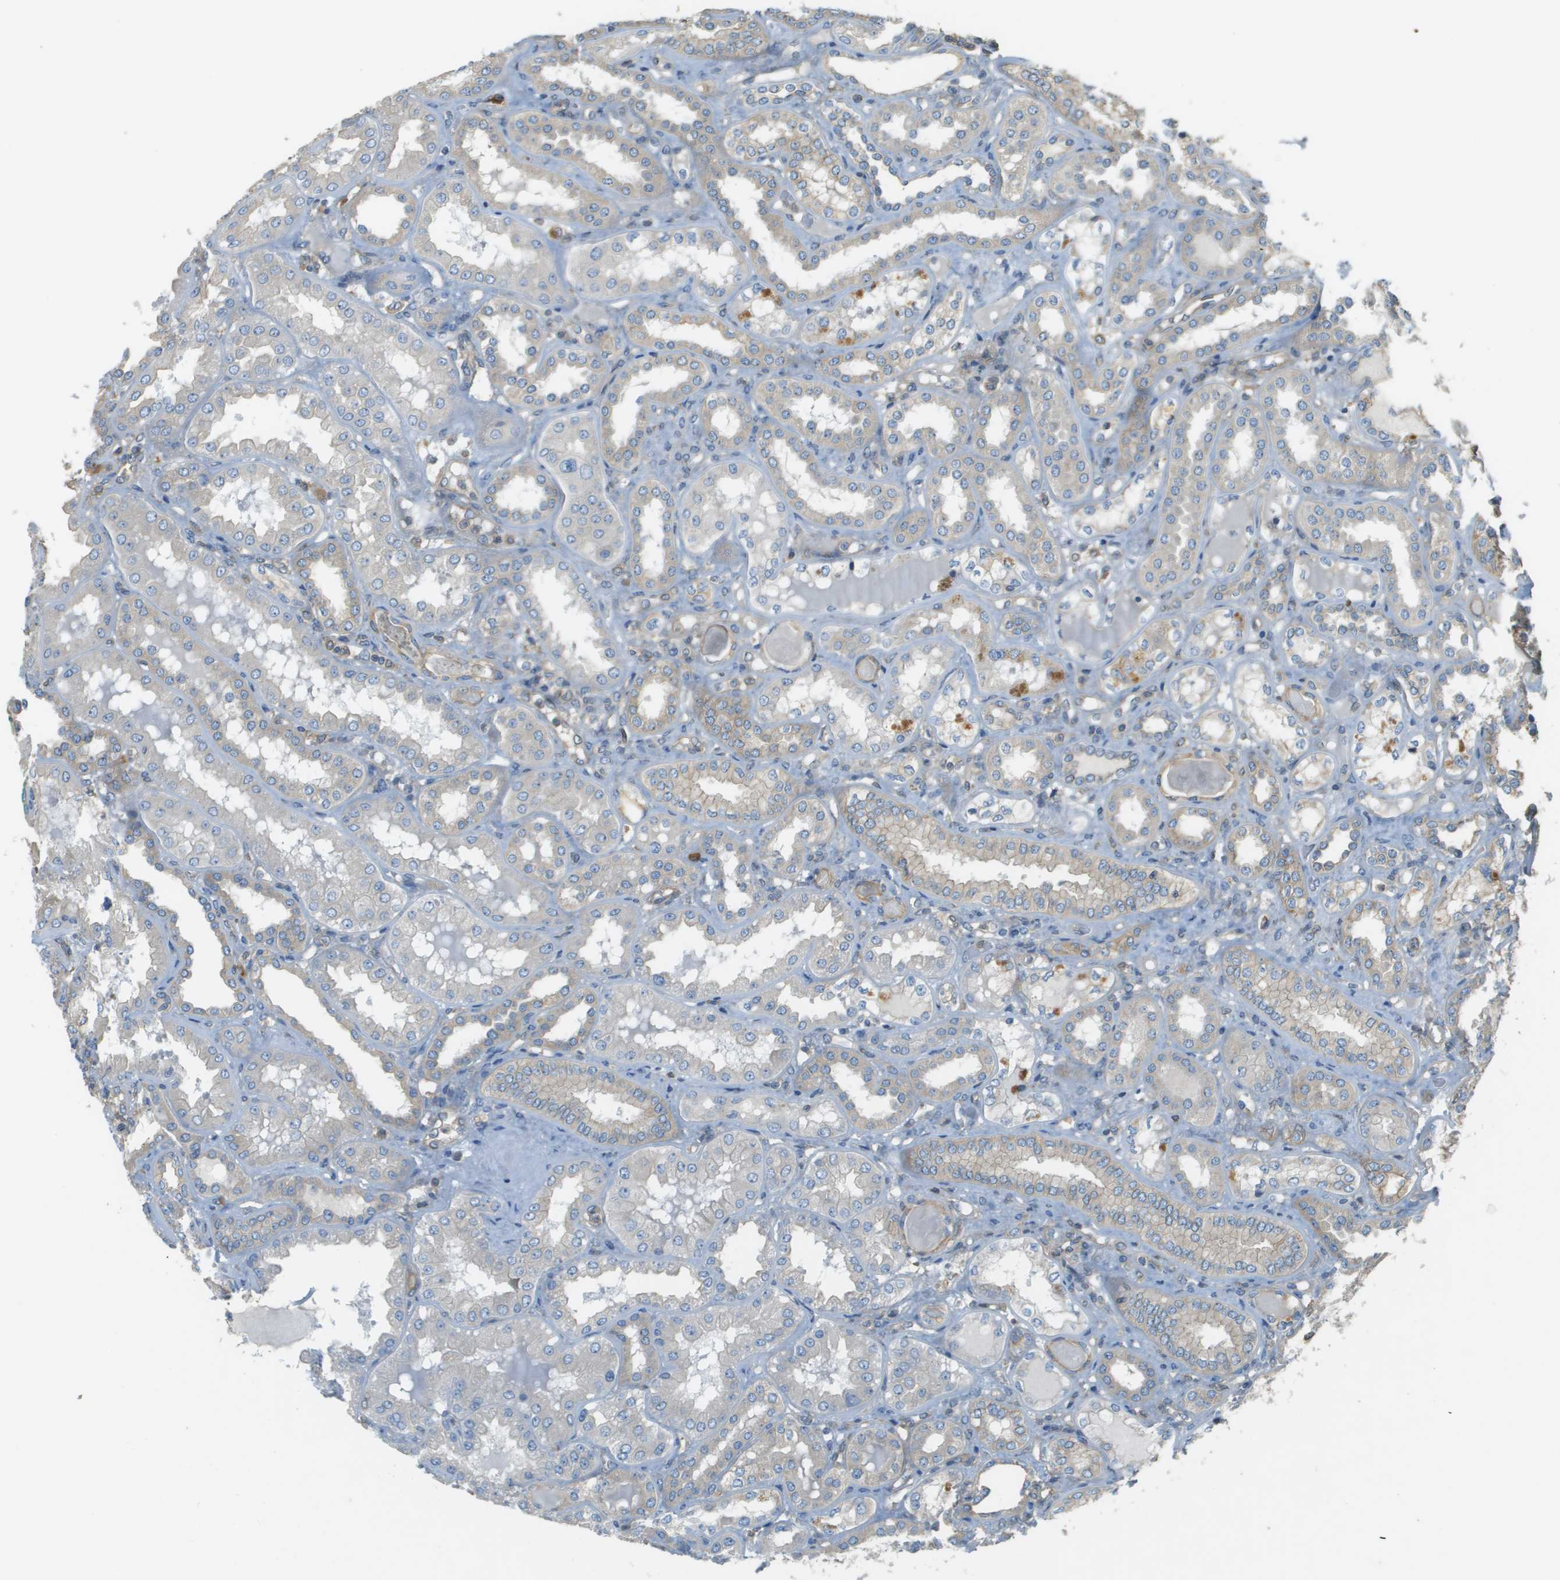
{"staining": {"intensity": "moderate", "quantity": ">75%", "location": "cytoplasmic/membranous"}, "tissue": "kidney", "cell_type": "Cells in glomeruli", "image_type": "normal", "snomed": [{"axis": "morphology", "description": "Normal tissue, NOS"}, {"axis": "topography", "description": "Kidney"}], "caption": "Moderate cytoplasmic/membranous protein expression is seen in approximately >75% of cells in glomeruli in kidney.", "gene": "DNAJB11", "patient": {"sex": "female", "age": 56}}